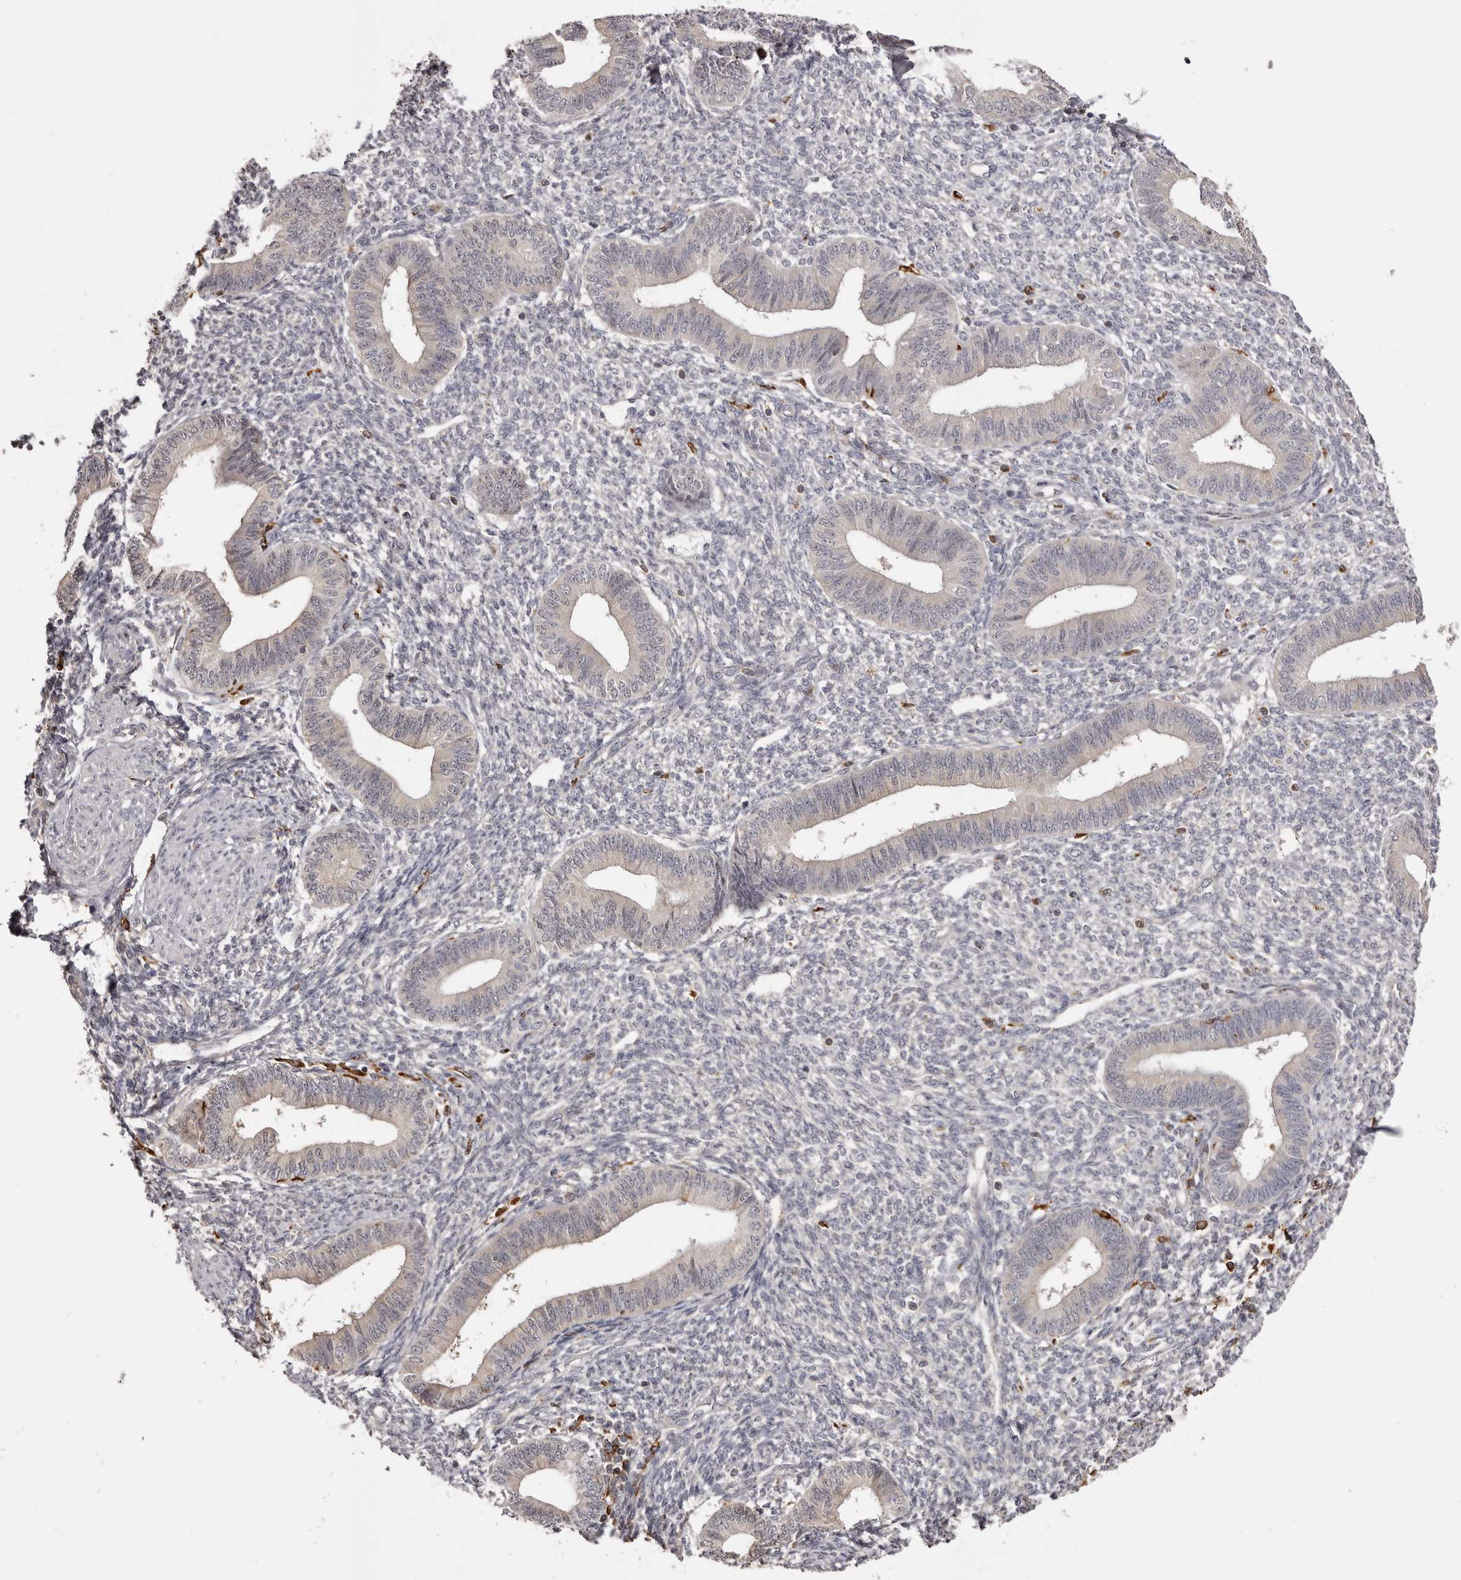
{"staining": {"intensity": "negative", "quantity": "none", "location": "none"}, "tissue": "endometrium", "cell_type": "Cells in endometrial stroma", "image_type": "normal", "snomed": [{"axis": "morphology", "description": "Normal tissue, NOS"}, {"axis": "topography", "description": "Endometrium"}], "caption": "The photomicrograph shows no significant expression in cells in endometrial stroma of endometrium.", "gene": "TNNI1", "patient": {"sex": "female", "age": 46}}